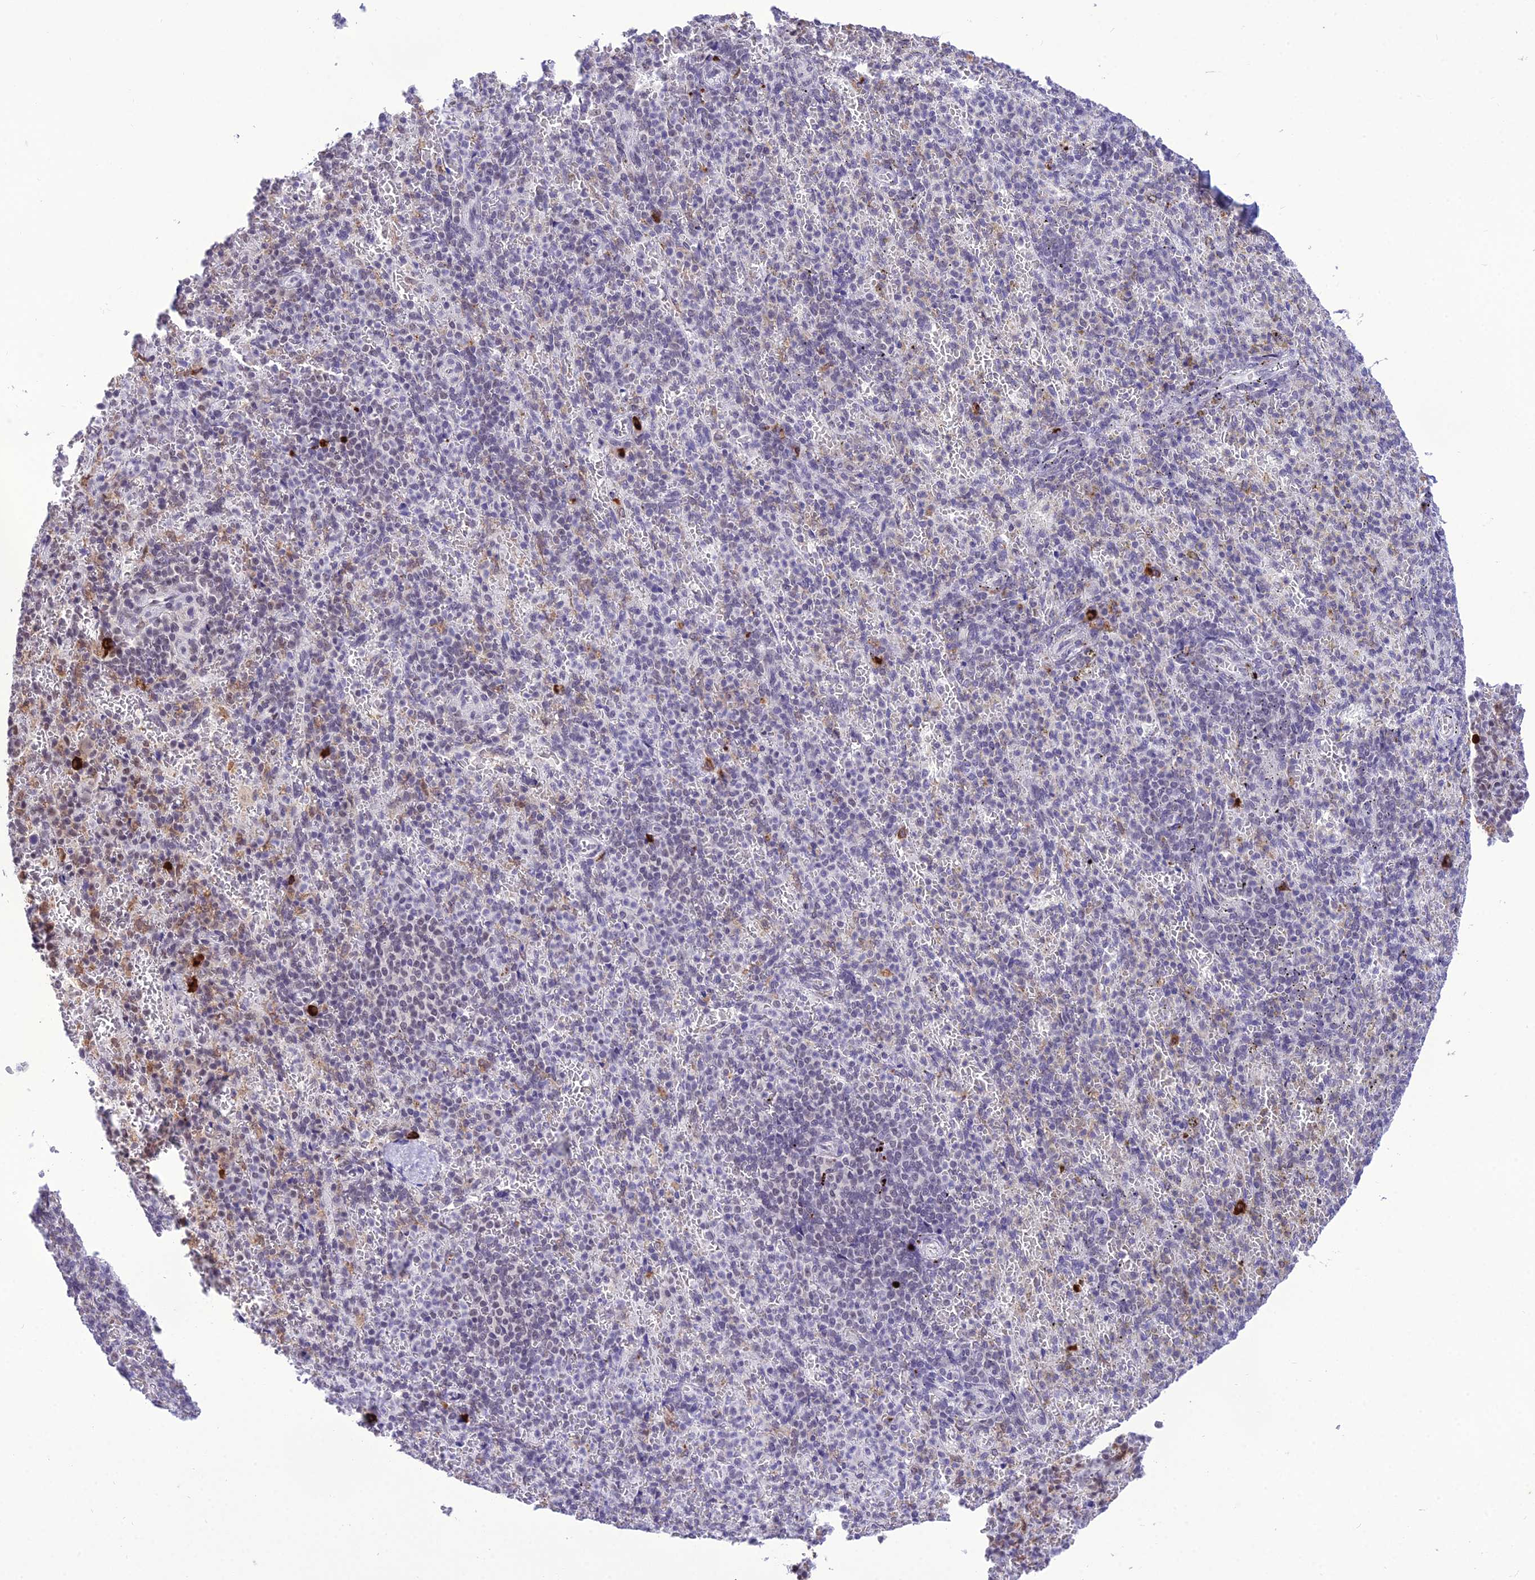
{"staining": {"intensity": "weak", "quantity": "<25%", "location": "cytoplasmic/membranous"}, "tissue": "spleen", "cell_type": "Cells in red pulp", "image_type": "normal", "snomed": [{"axis": "morphology", "description": "Normal tissue, NOS"}, {"axis": "topography", "description": "Spleen"}], "caption": "A histopathology image of human spleen is negative for staining in cells in red pulp. The staining was performed using DAB to visualize the protein expression in brown, while the nuclei were stained in blue with hematoxylin (Magnification: 20x).", "gene": "SH3RF3", "patient": {"sex": "female", "age": 74}}